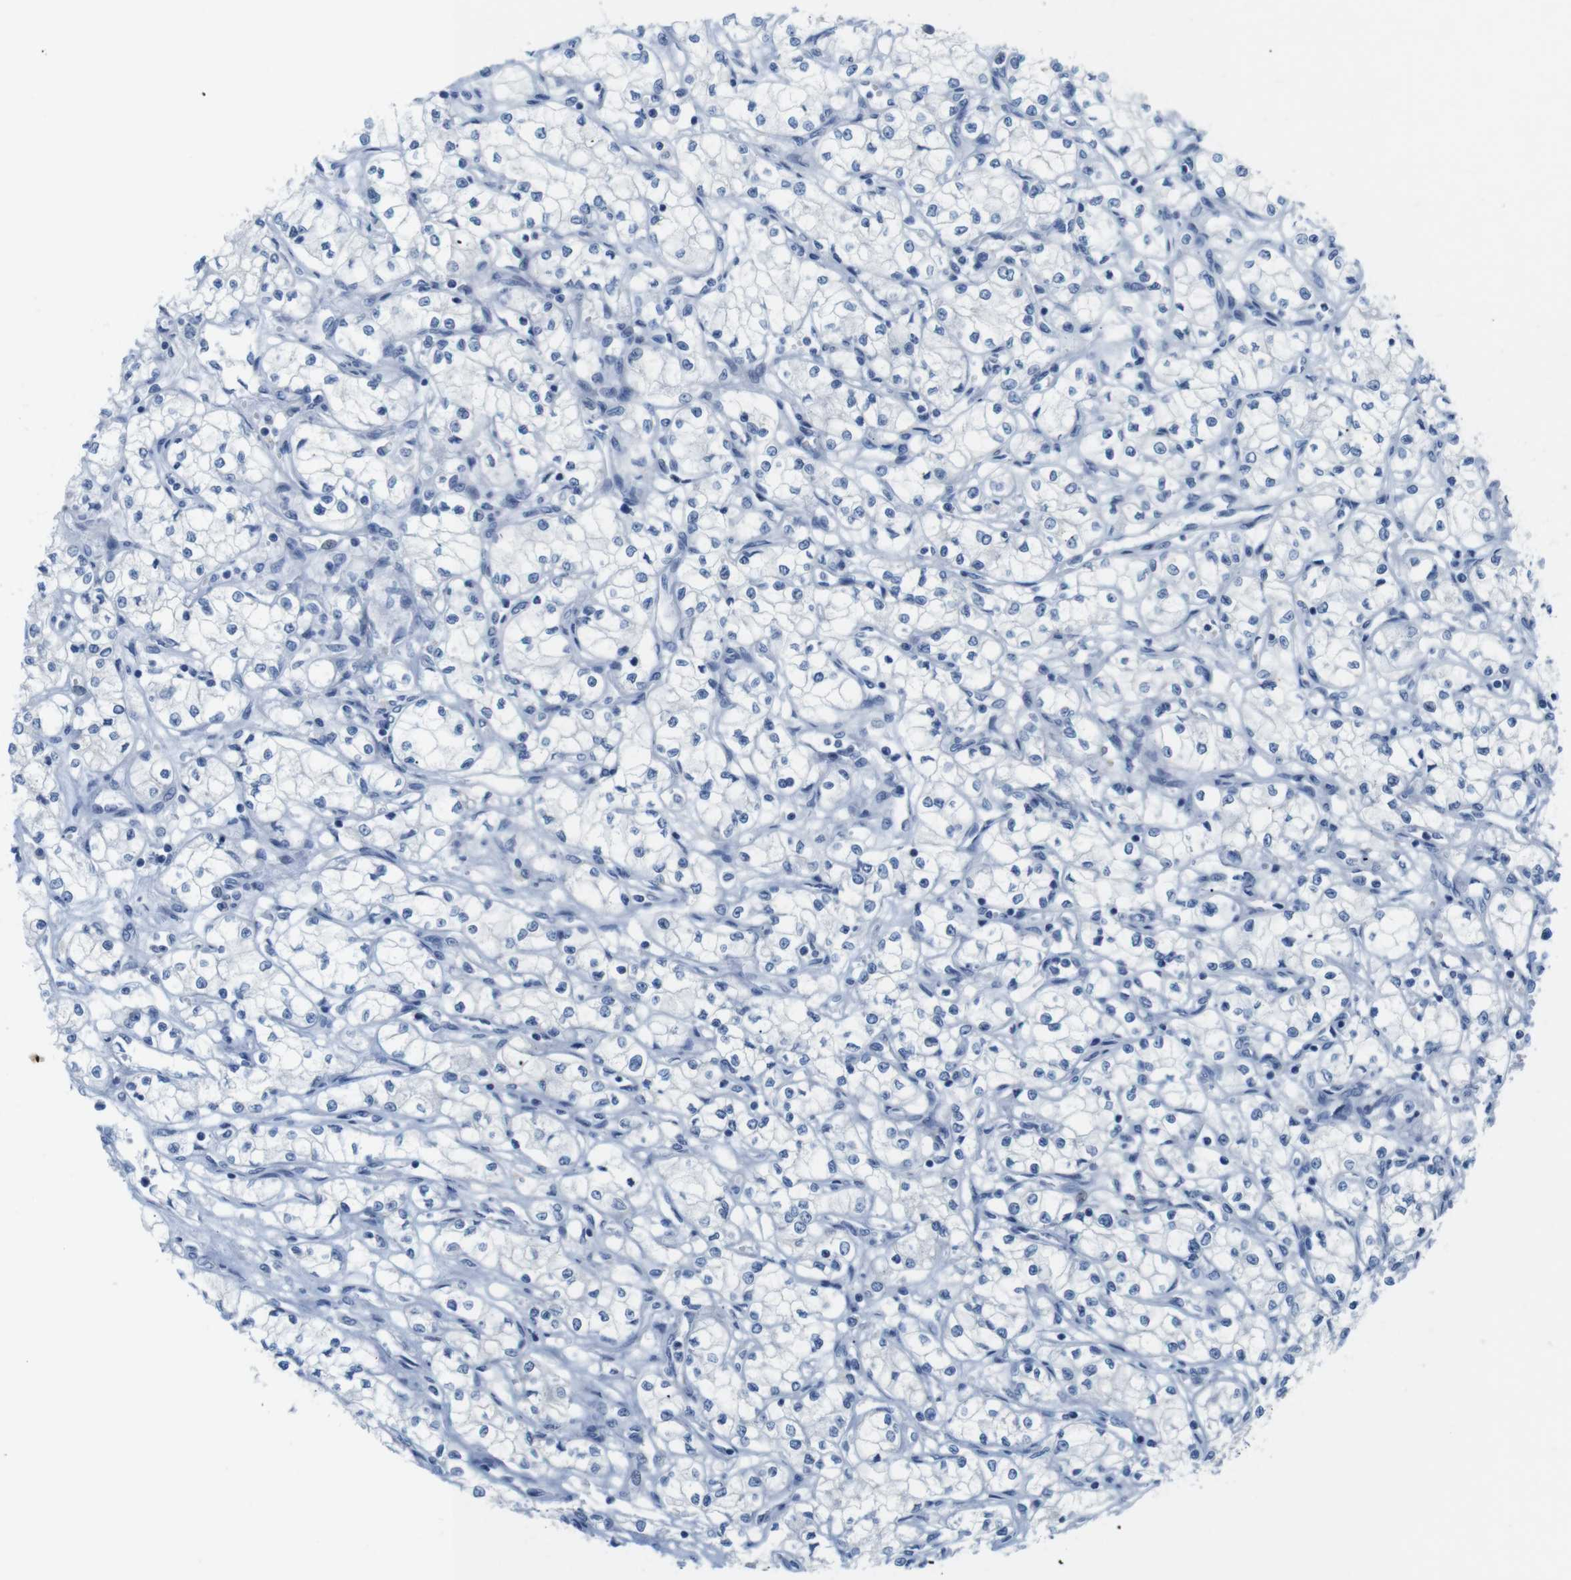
{"staining": {"intensity": "negative", "quantity": "none", "location": "none"}, "tissue": "renal cancer", "cell_type": "Tumor cells", "image_type": "cancer", "snomed": [{"axis": "morphology", "description": "Normal tissue, NOS"}, {"axis": "morphology", "description": "Adenocarcinoma, NOS"}, {"axis": "topography", "description": "Kidney"}], "caption": "Protein analysis of renal cancer shows no significant positivity in tumor cells.", "gene": "GOLGA2", "patient": {"sex": "male", "age": 59}}